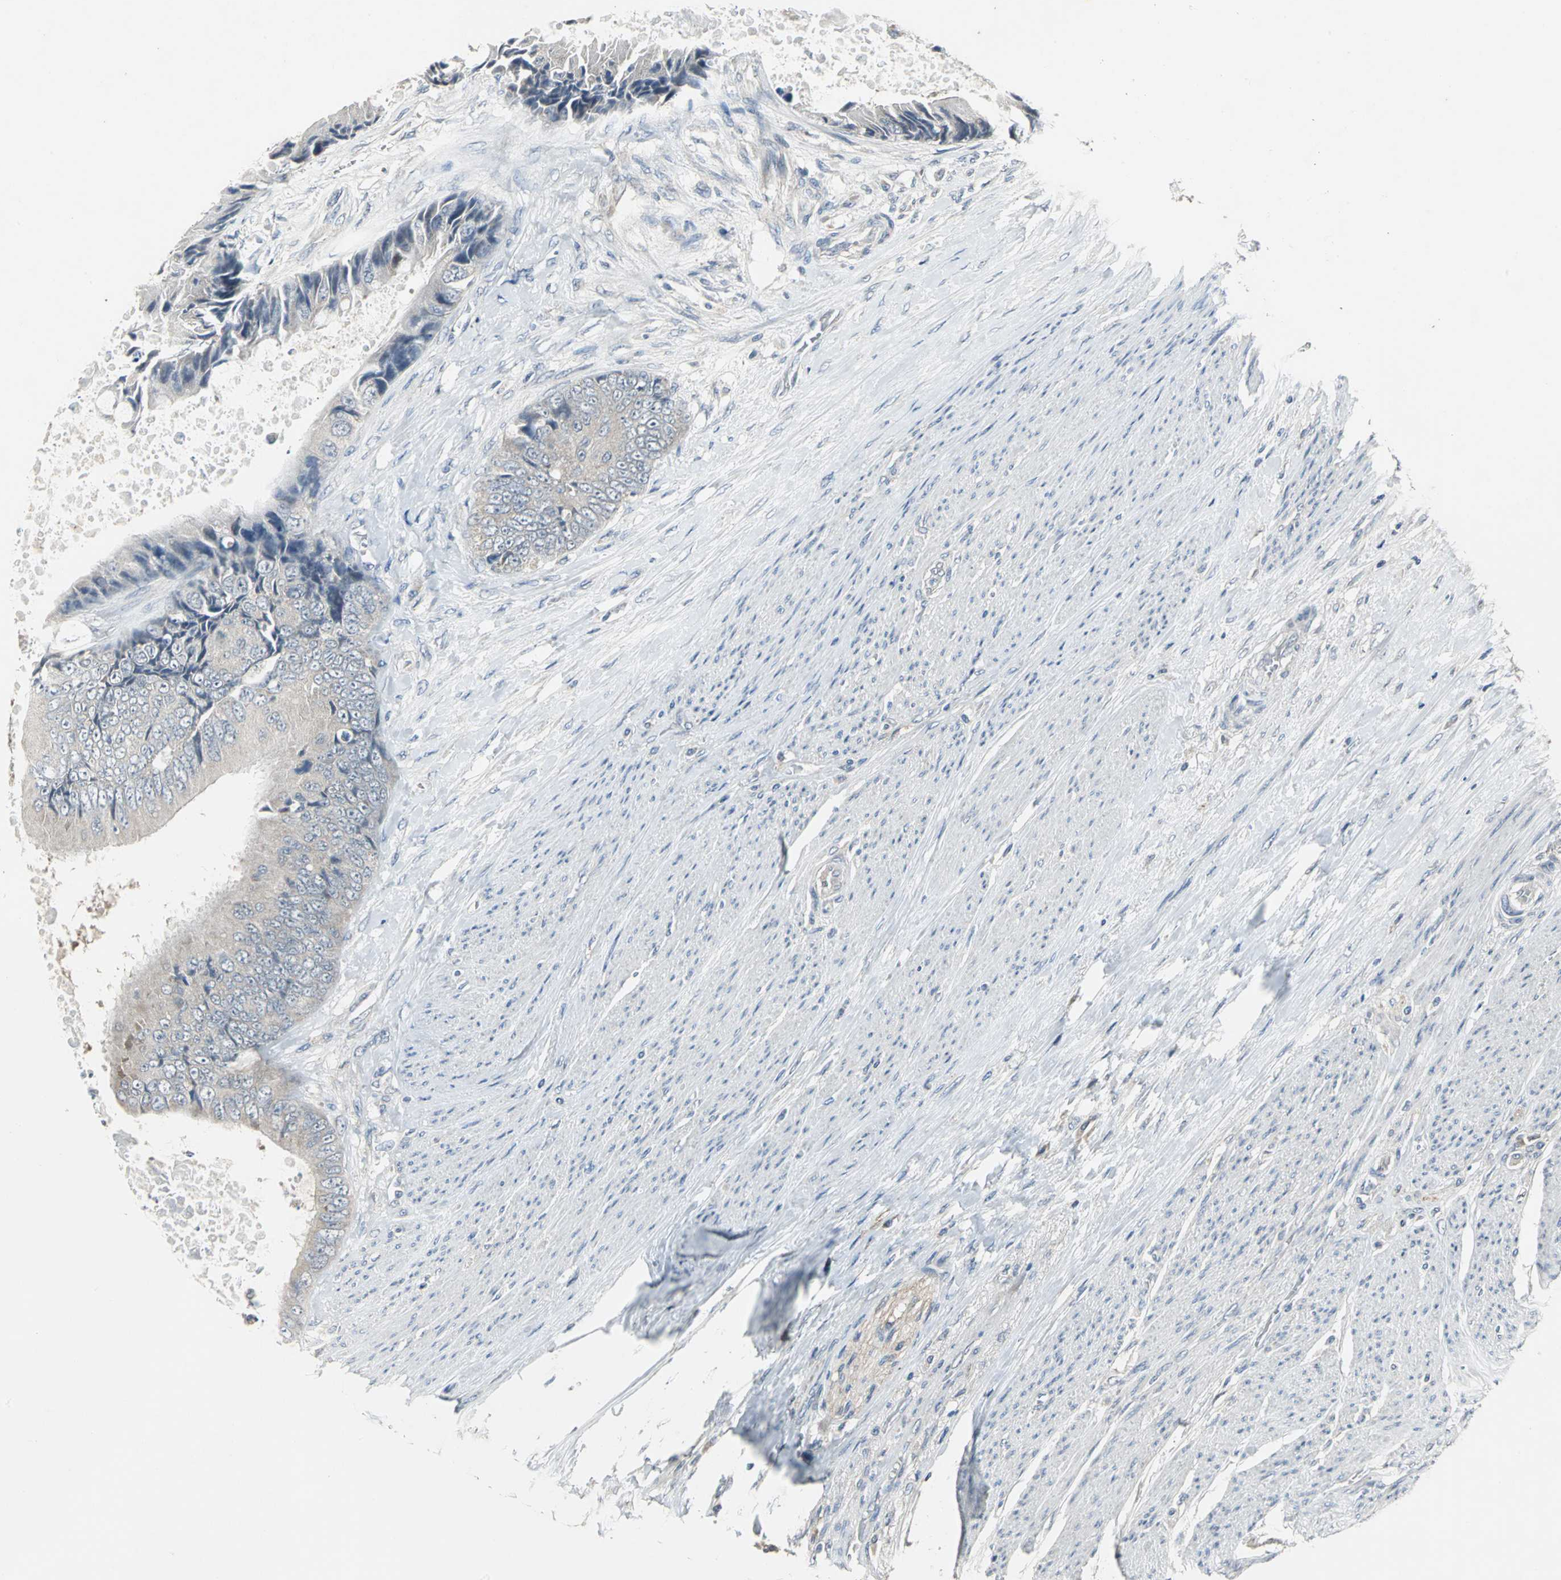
{"staining": {"intensity": "weak", "quantity": "25%-75%", "location": "cytoplasmic/membranous"}, "tissue": "colorectal cancer", "cell_type": "Tumor cells", "image_type": "cancer", "snomed": [{"axis": "morphology", "description": "Adenocarcinoma, NOS"}, {"axis": "topography", "description": "Rectum"}], "caption": "Colorectal cancer tissue exhibits weak cytoplasmic/membranous positivity in about 25%-75% of tumor cells, visualized by immunohistochemistry.", "gene": "JADE3", "patient": {"sex": "female", "age": 77}}